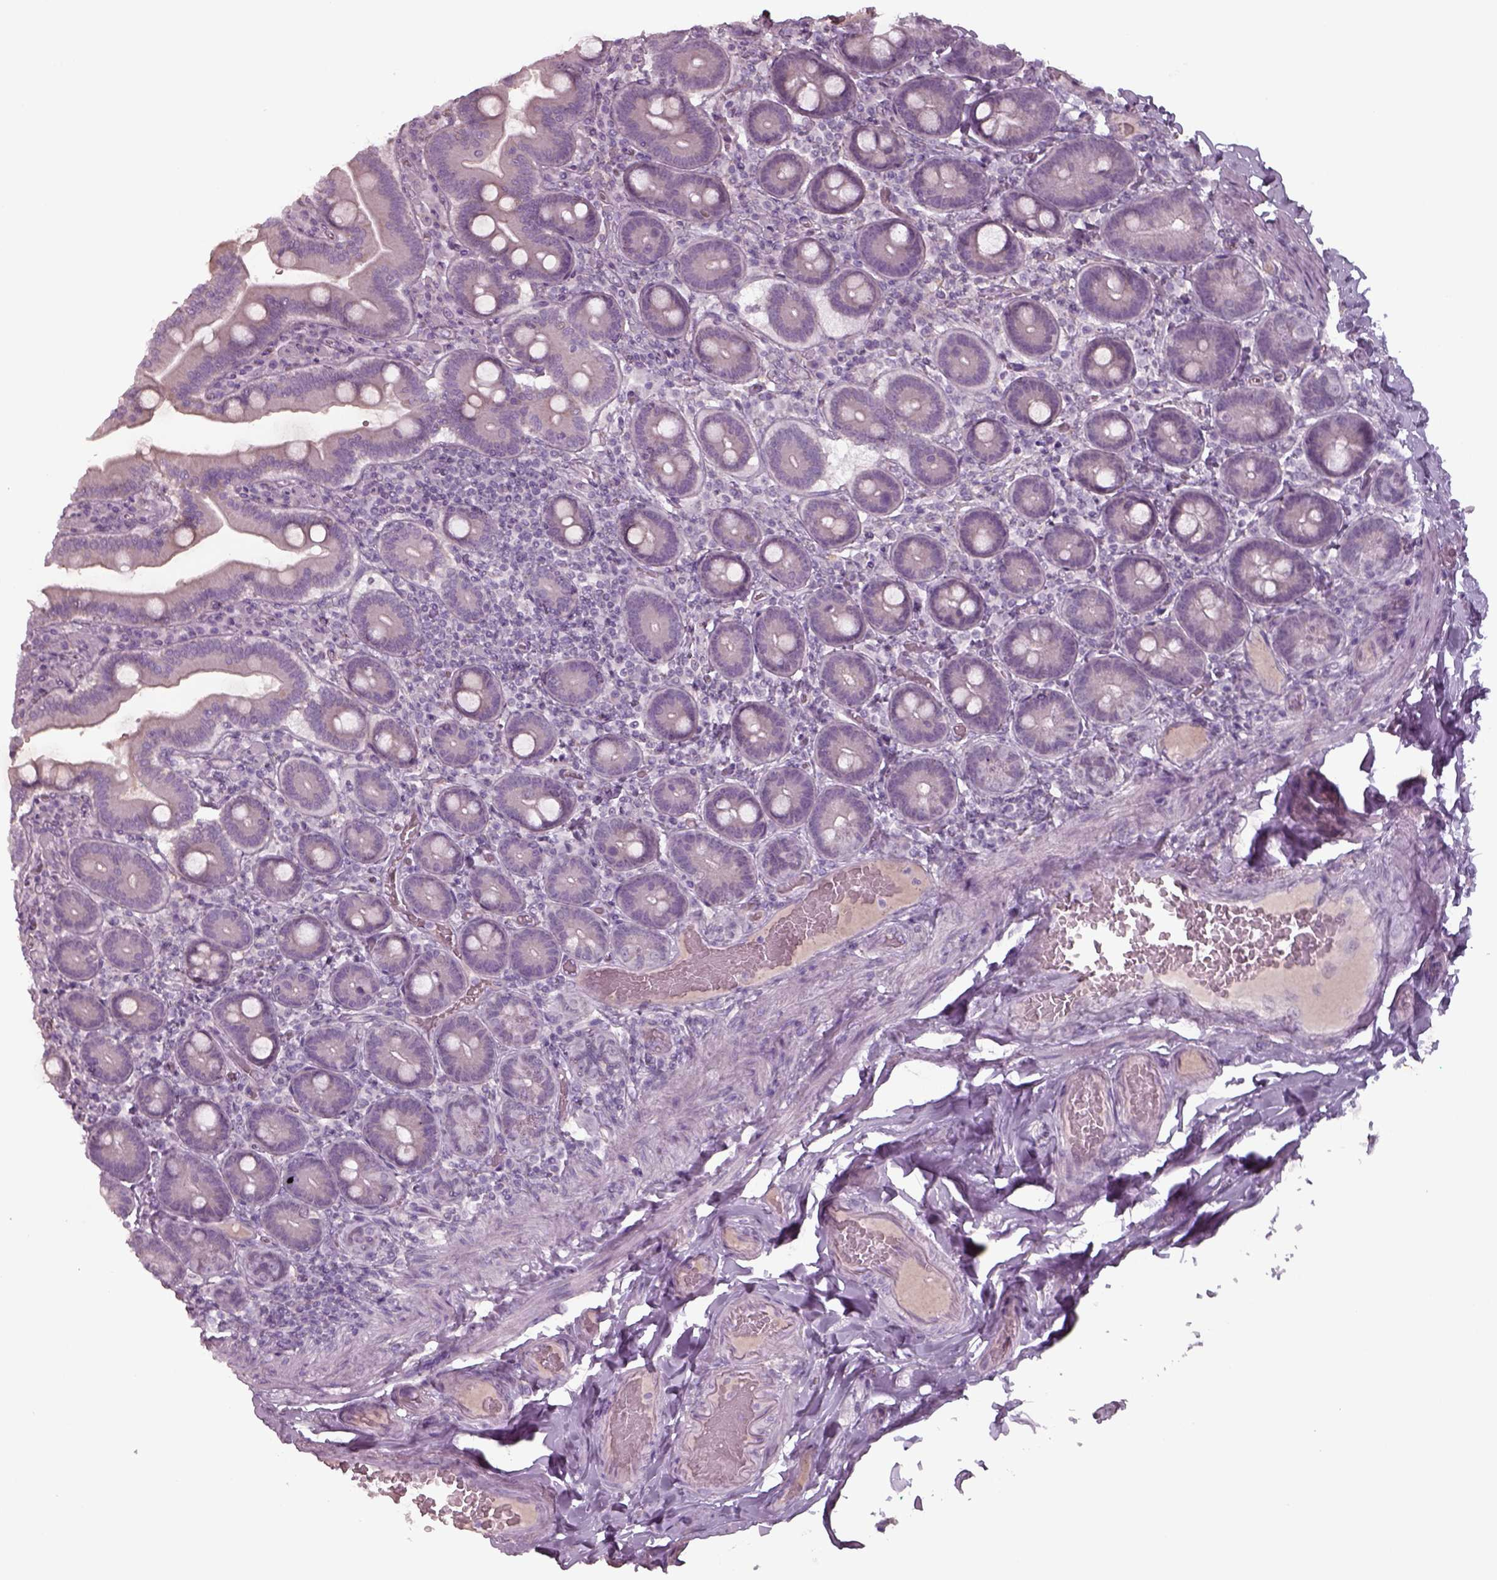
{"staining": {"intensity": "negative", "quantity": "none", "location": "none"}, "tissue": "duodenum", "cell_type": "Glandular cells", "image_type": "normal", "snomed": [{"axis": "morphology", "description": "Normal tissue, NOS"}, {"axis": "topography", "description": "Duodenum"}], "caption": "Immunohistochemistry histopathology image of normal duodenum stained for a protein (brown), which shows no expression in glandular cells.", "gene": "SEPTIN14", "patient": {"sex": "female", "age": 62}}